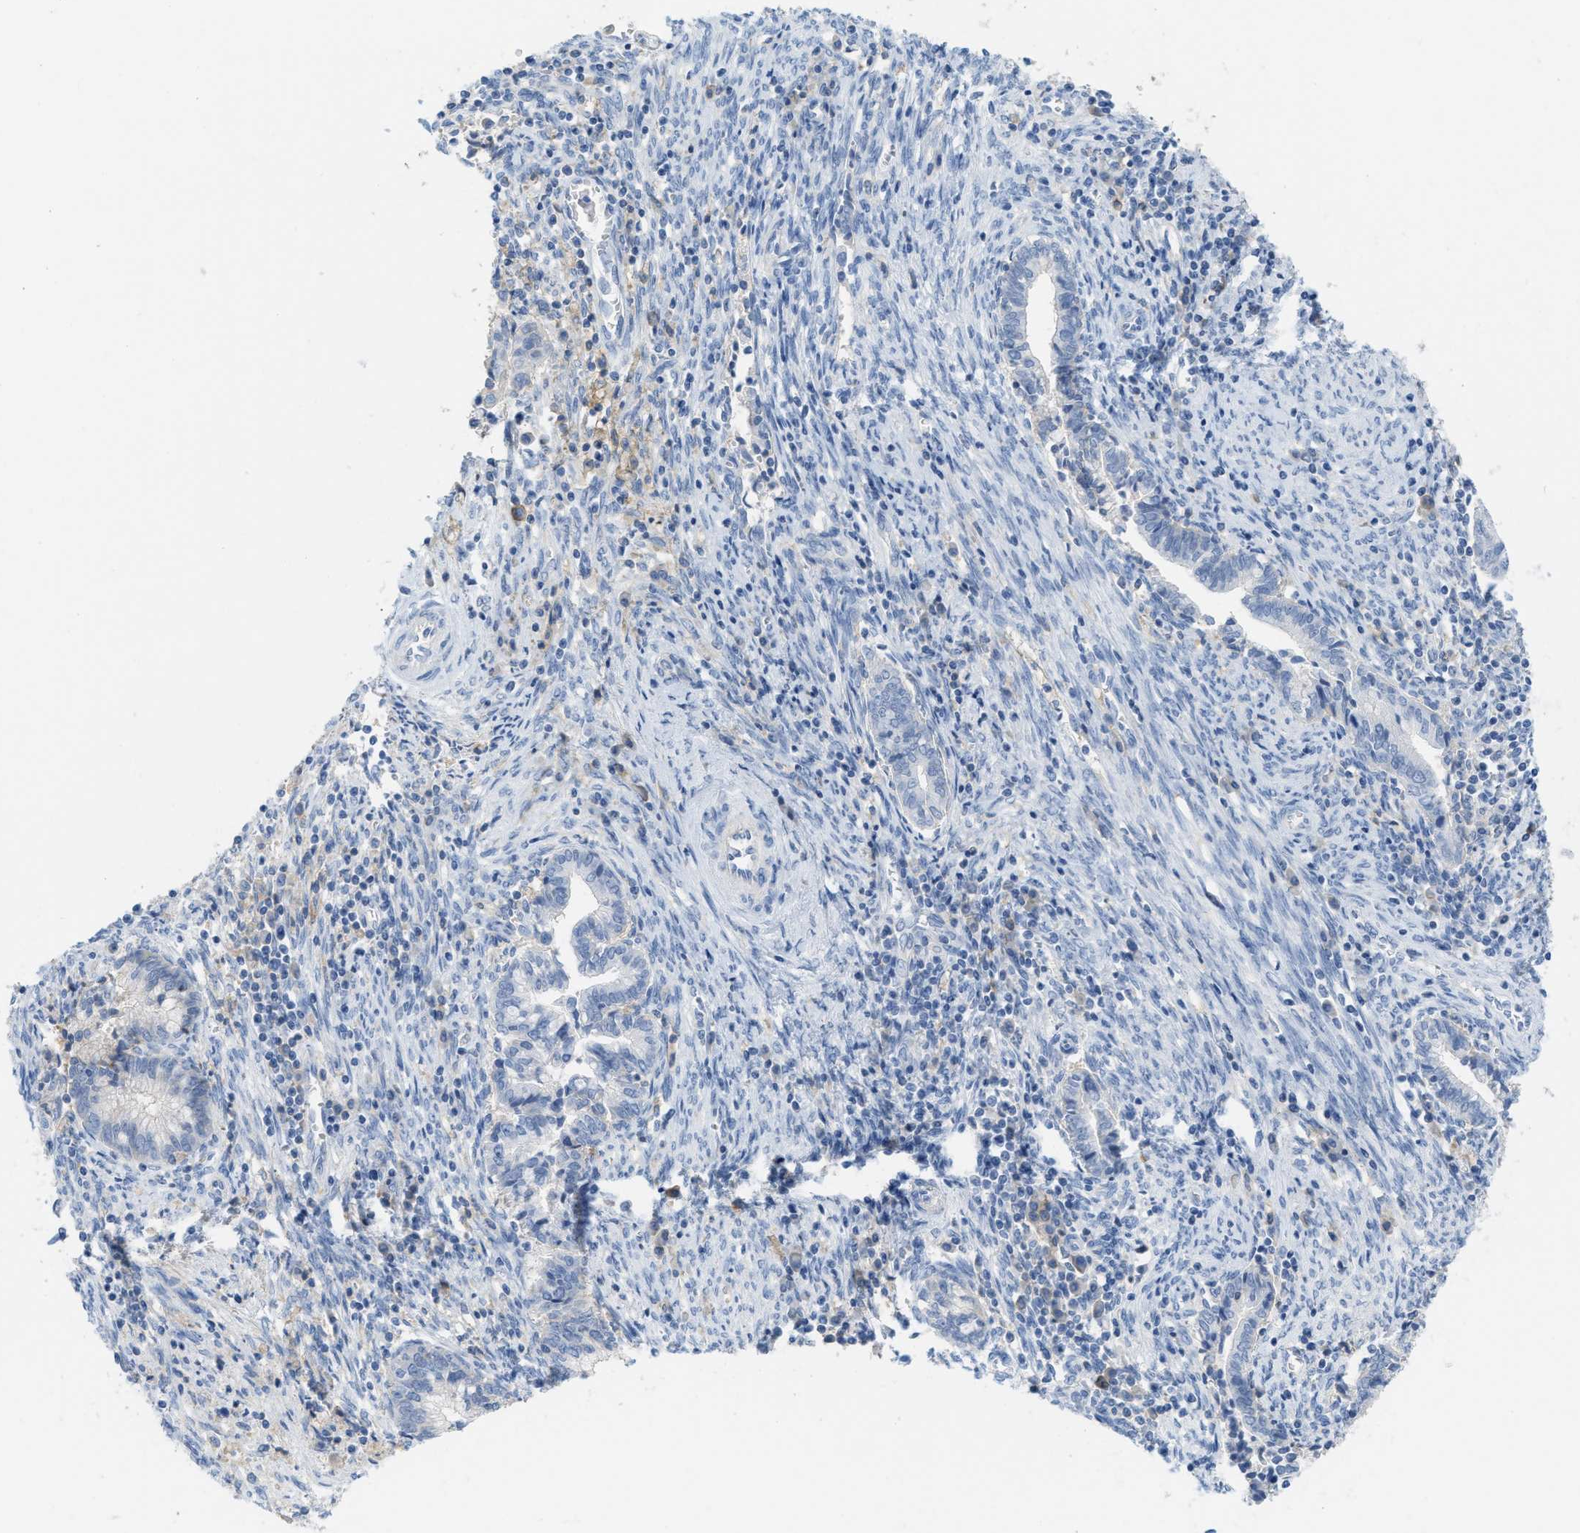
{"staining": {"intensity": "negative", "quantity": "none", "location": "none"}, "tissue": "cervical cancer", "cell_type": "Tumor cells", "image_type": "cancer", "snomed": [{"axis": "morphology", "description": "Adenocarcinoma, NOS"}, {"axis": "topography", "description": "Cervix"}], "caption": "Immunohistochemistry of human cervical cancer demonstrates no positivity in tumor cells.", "gene": "SLC3A2", "patient": {"sex": "female", "age": 44}}